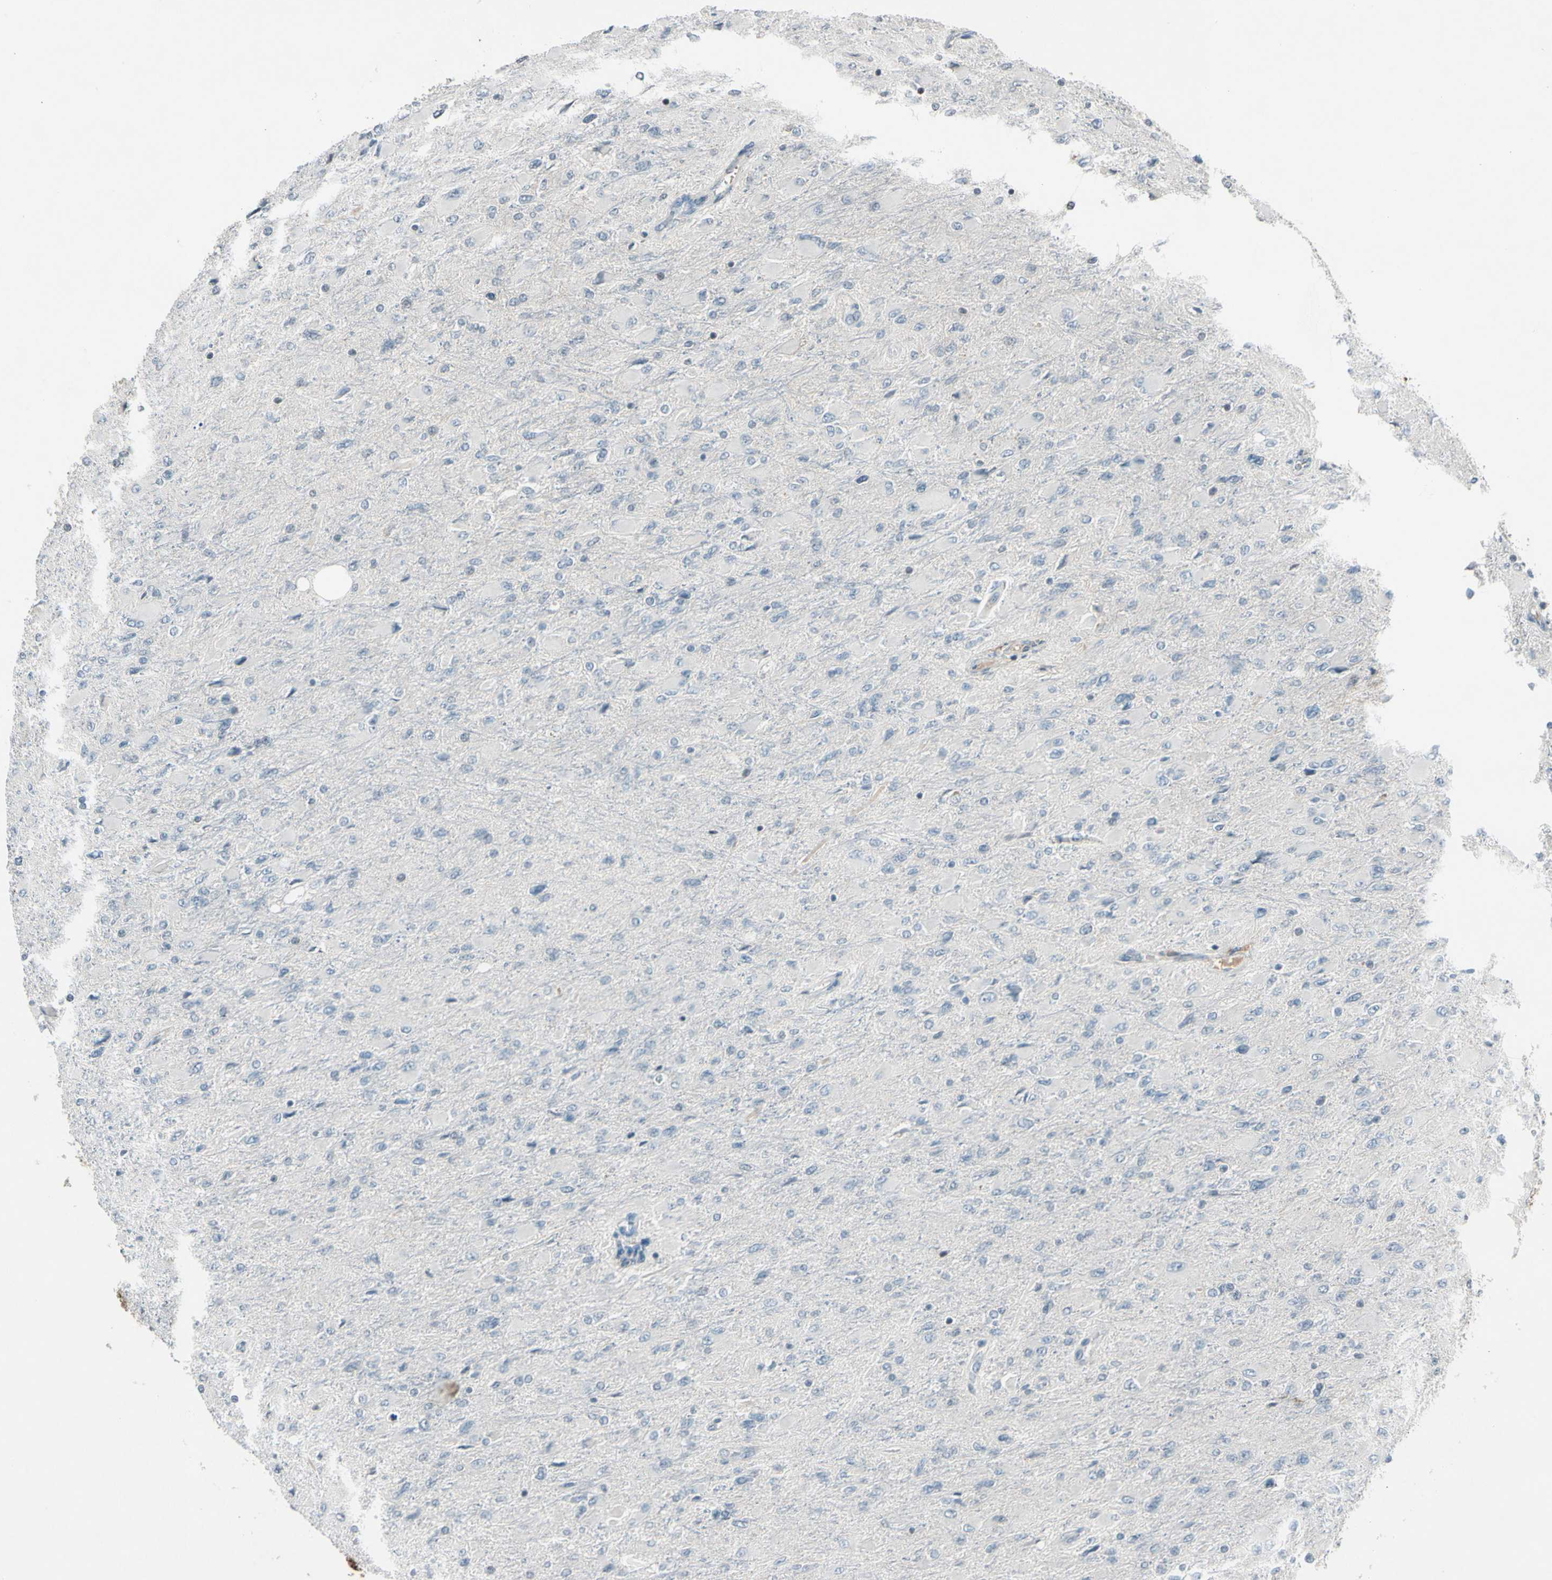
{"staining": {"intensity": "negative", "quantity": "none", "location": "none"}, "tissue": "glioma", "cell_type": "Tumor cells", "image_type": "cancer", "snomed": [{"axis": "morphology", "description": "Glioma, malignant, High grade"}, {"axis": "topography", "description": "Cerebral cortex"}], "caption": "This is a histopathology image of immunohistochemistry staining of glioma, which shows no expression in tumor cells.", "gene": "PDPN", "patient": {"sex": "female", "age": 36}}